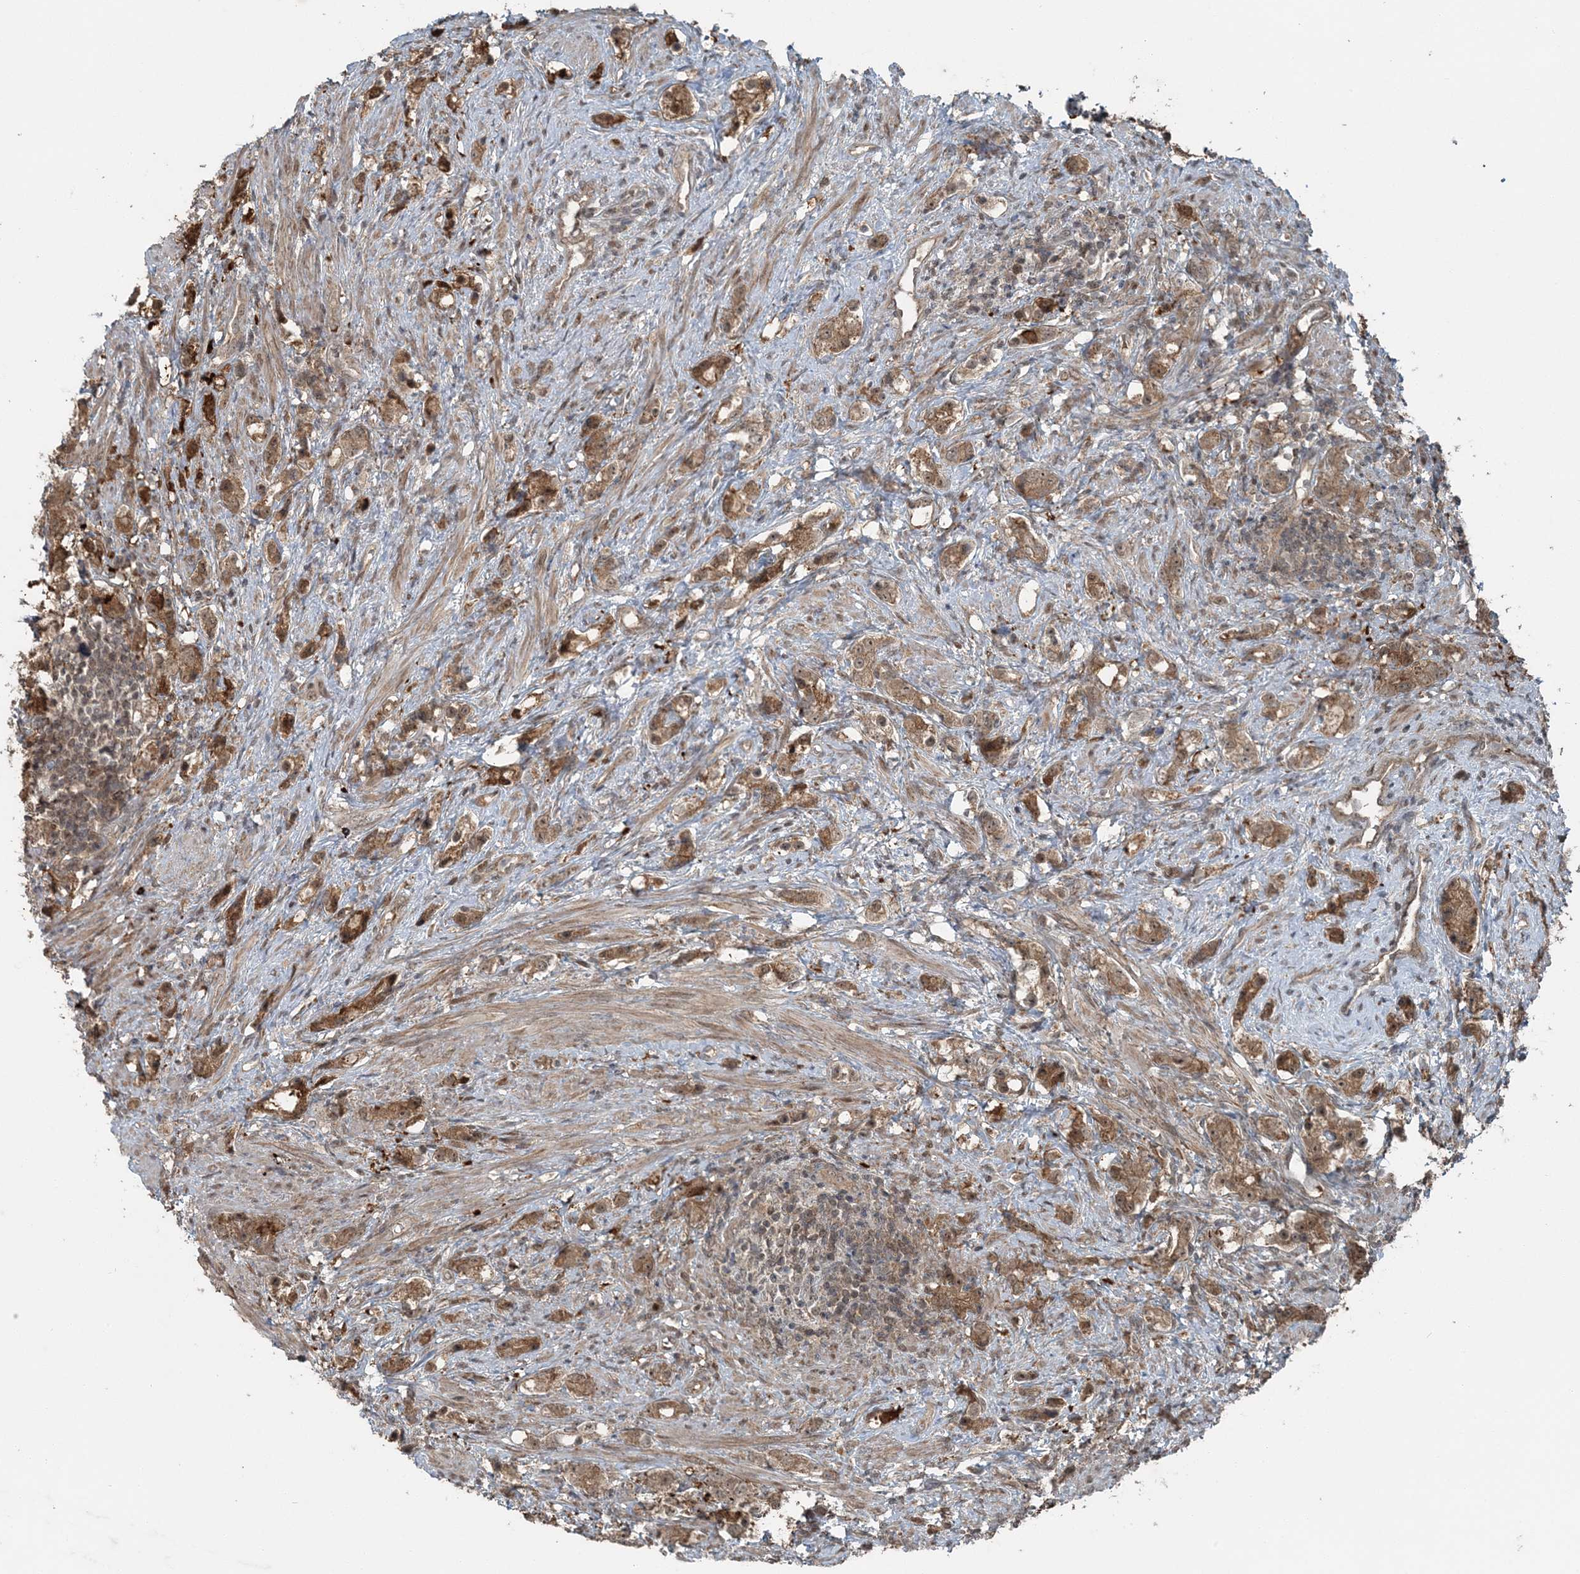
{"staining": {"intensity": "moderate", "quantity": ">75%", "location": "cytoplasmic/membranous,nuclear"}, "tissue": "prostate cancer", "cell_type": "Tumor cells", "image_type": "cancer", "snomed": [{"axis": "morphology", "description": "Adenocarcinoma, High grade"}, {"axis": "topography", "description": "Prostate"}], "caption": "A photomicrograph of adenocarcinoma (high-grade) (prostate) stained for a protein reveals moderate cytoplasmic/membranous and nuclear brown staining in tumor cells. The protein is stained brown, and the nuclei are stained in blue (DAB IHC with brightfield microscopy, high magnification).", "gene": "FBXL17", "patient": {"sex": "male", "age": 63}}